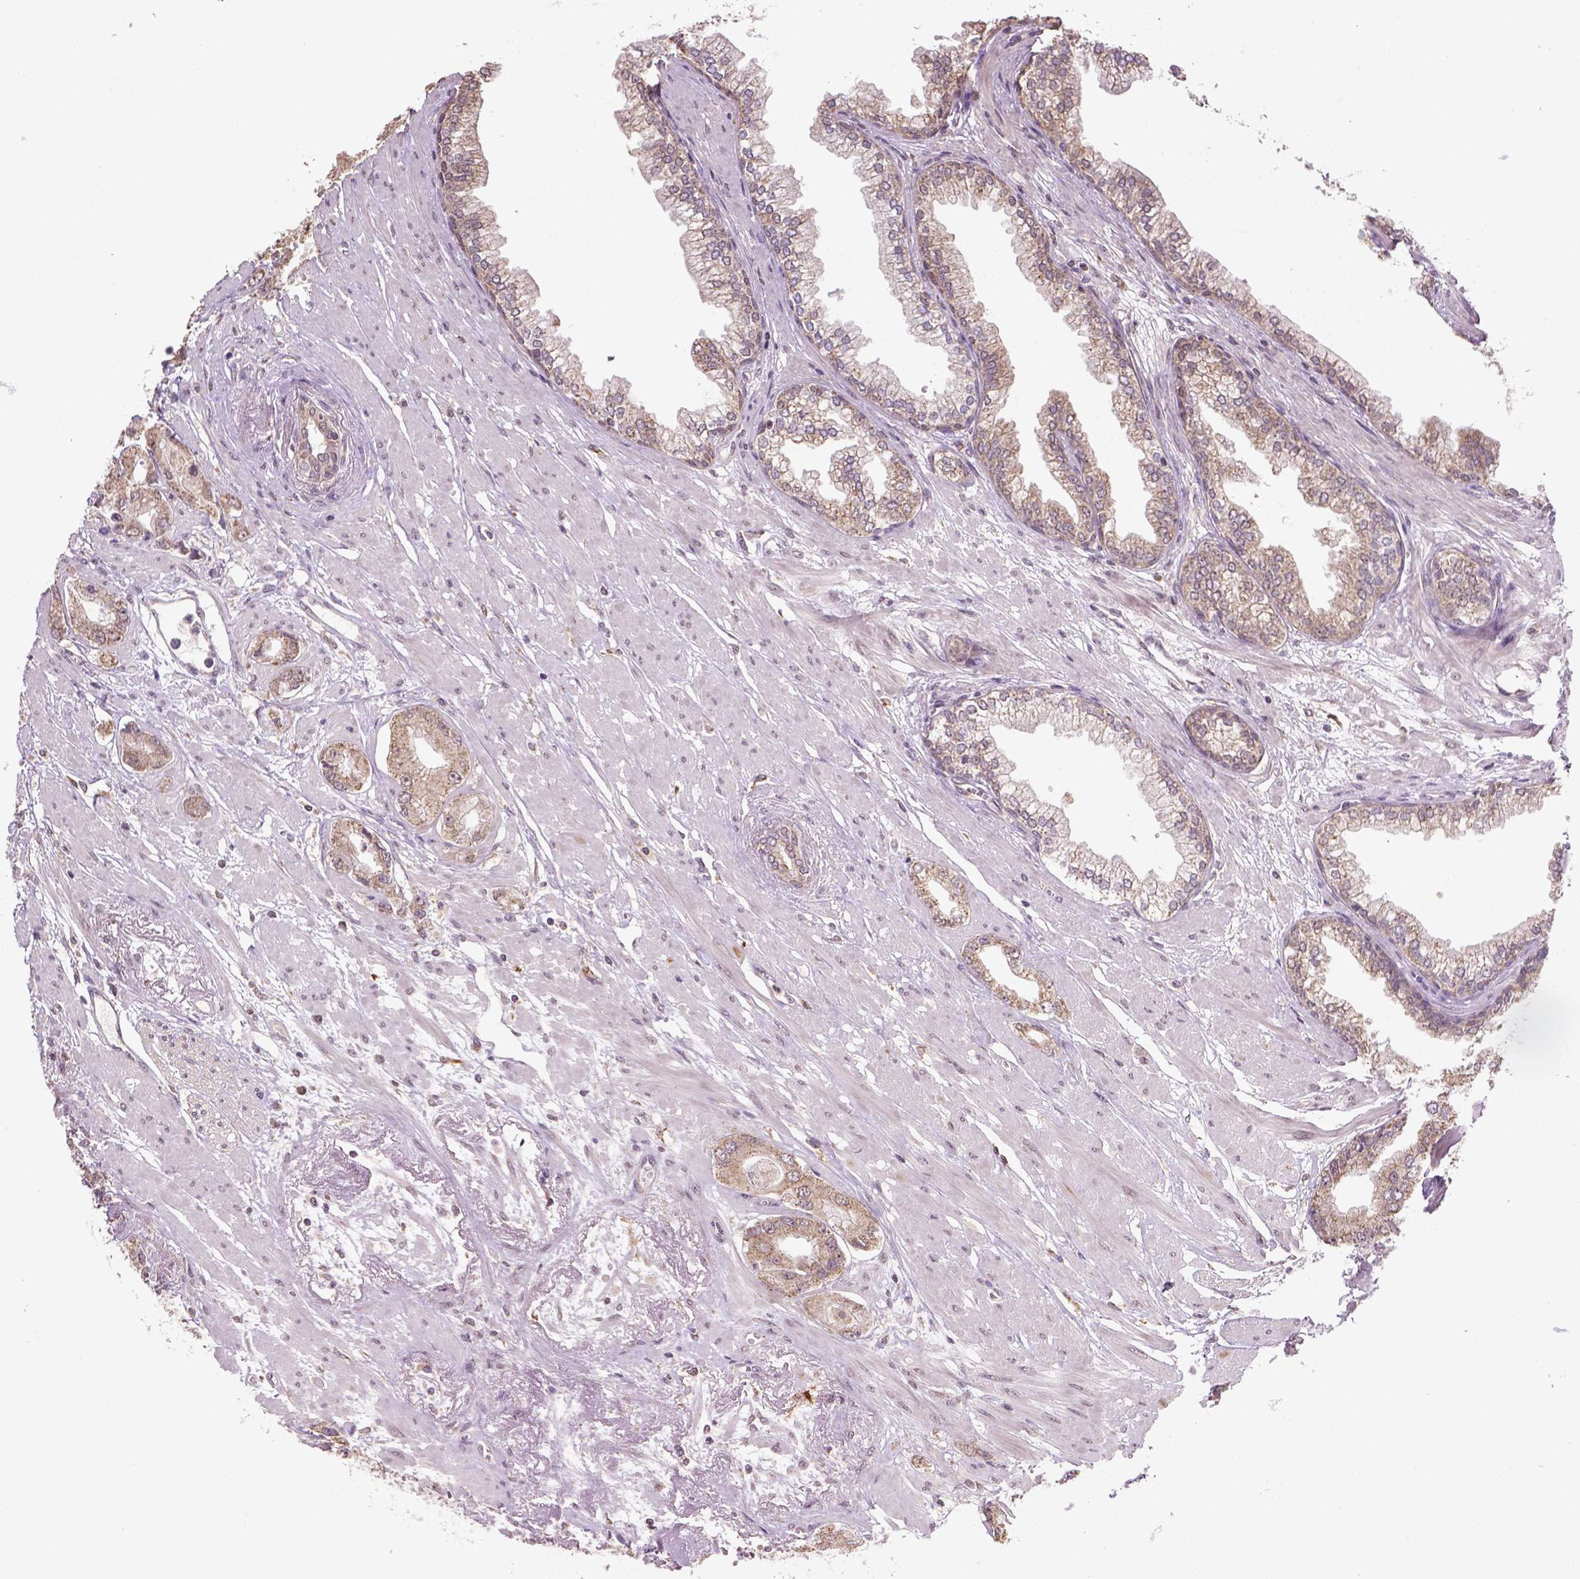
{"staining": {"intensity": "weak", "quantity": ">75%", "location": "cytoplasmic/membranous"}, "tissue": "prostate cancer", "cell_type": "Tumor cells", "image_type": "cancer", "snomed": [{"axis": "morphology", "description": "Adenocarcinoma, Low grade"}, {"axis": "topography", "description": "Prostate"}], "caption": "Prostate cancer stained for a protein demonstrates weak cytoplasmic/membranous positivity in tumor cells.", "gene": "NUDT10", "patient": {"sex": "male", "age": 60}}